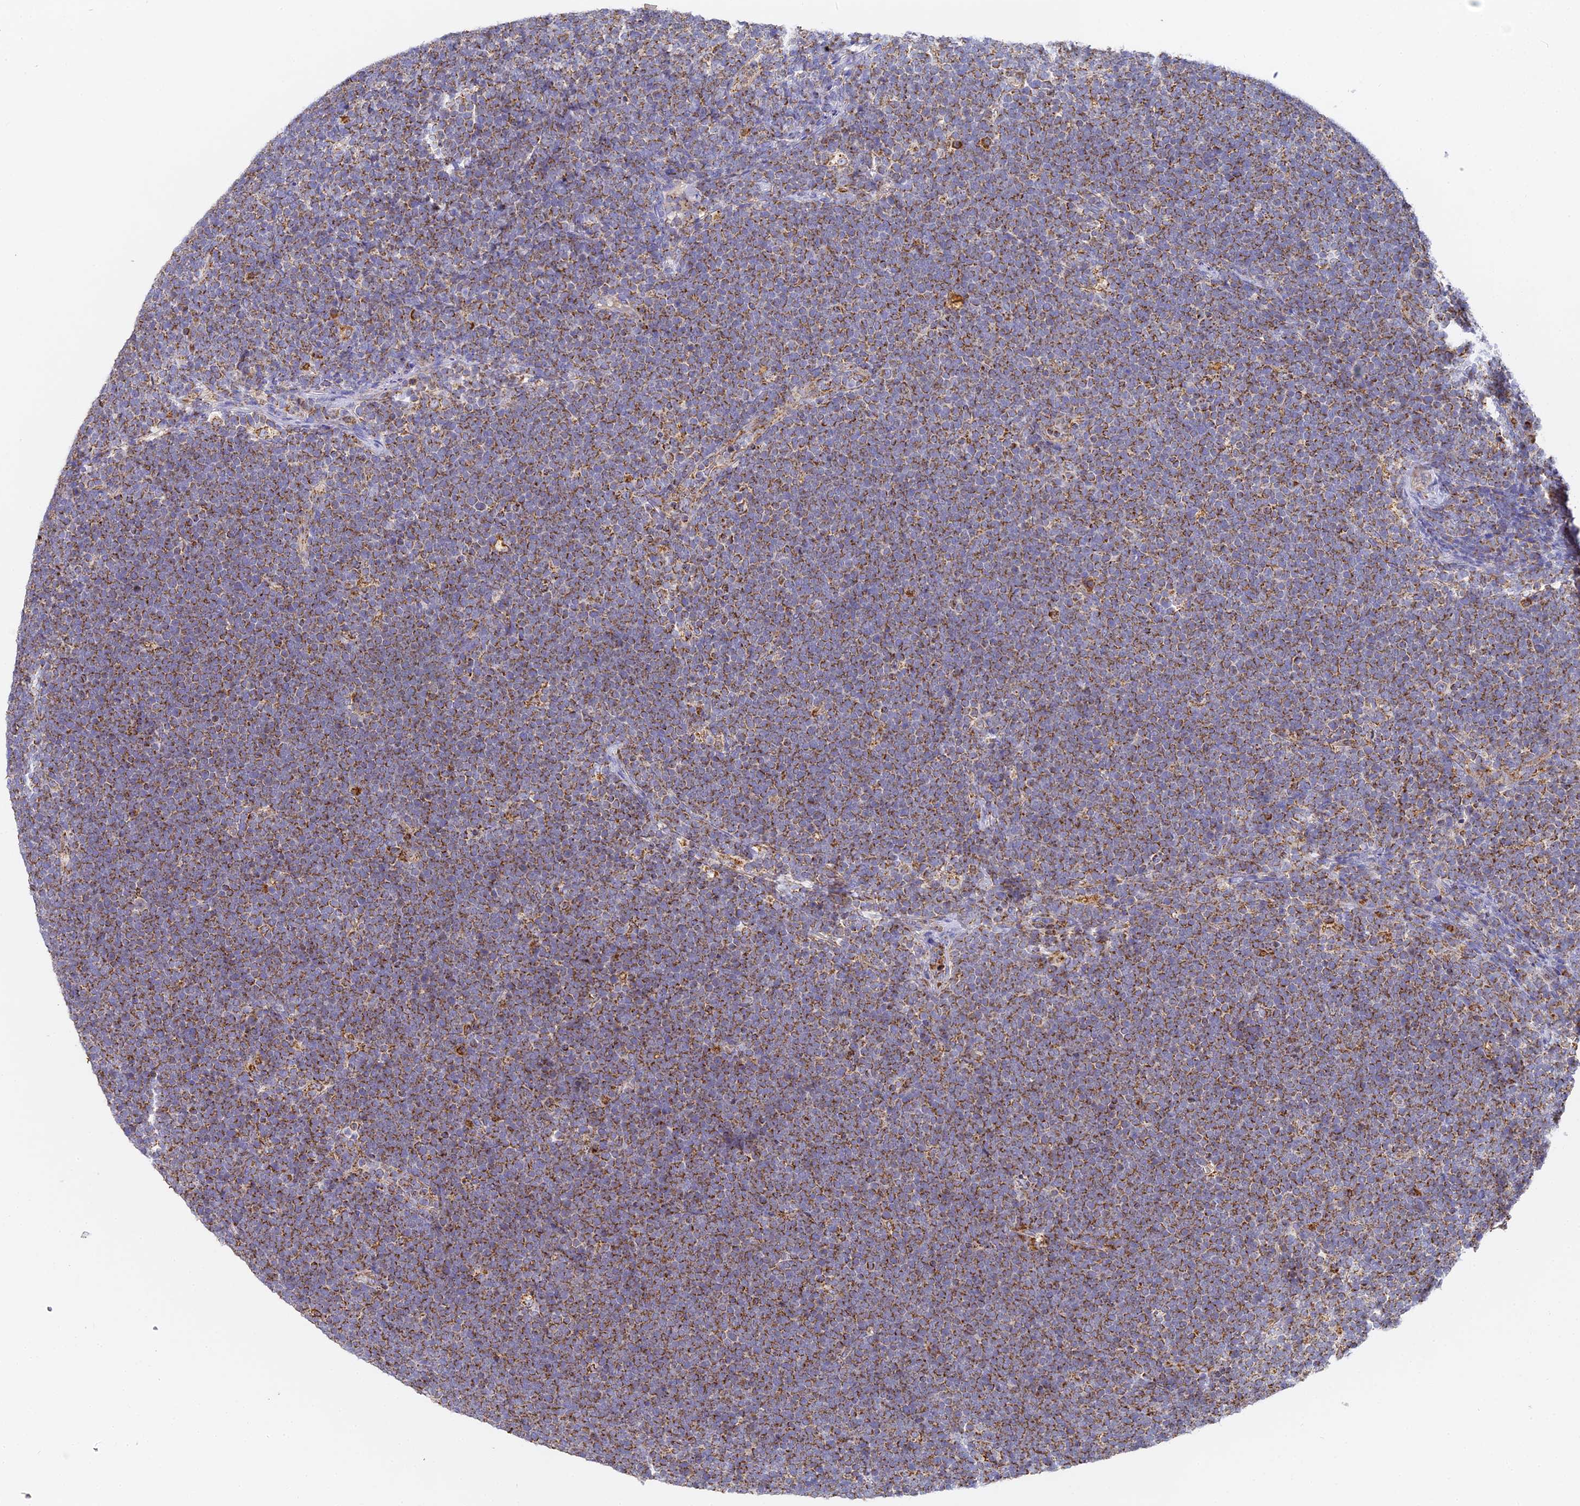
{"staining": {"intensity": "moderate", "quantity": ">75%", "location": "cytoplasmic/membranous"}, "tissue": "lymphoma", "cell_type": "Tumor cells", "image_type": "cancer", "snomed": [{"axis": "morphology", "description": "Malignant lymphoma, non-Hodgkin's type, High grade"}, {"axis": "topography", "description": "Lymph node"}], "caption": "Immunohistochemistry of human malignant lymphoma, non-Hodgkin's type (high-grade) shows medium levels of moderate cytoplasmic/membranous expression in approximately >75% of tumor cells. (DAB = brown stain, brightfield microscopy at high magnification).", "gene": "DONSON", "patient": {"sex": "male", "age": 13}}